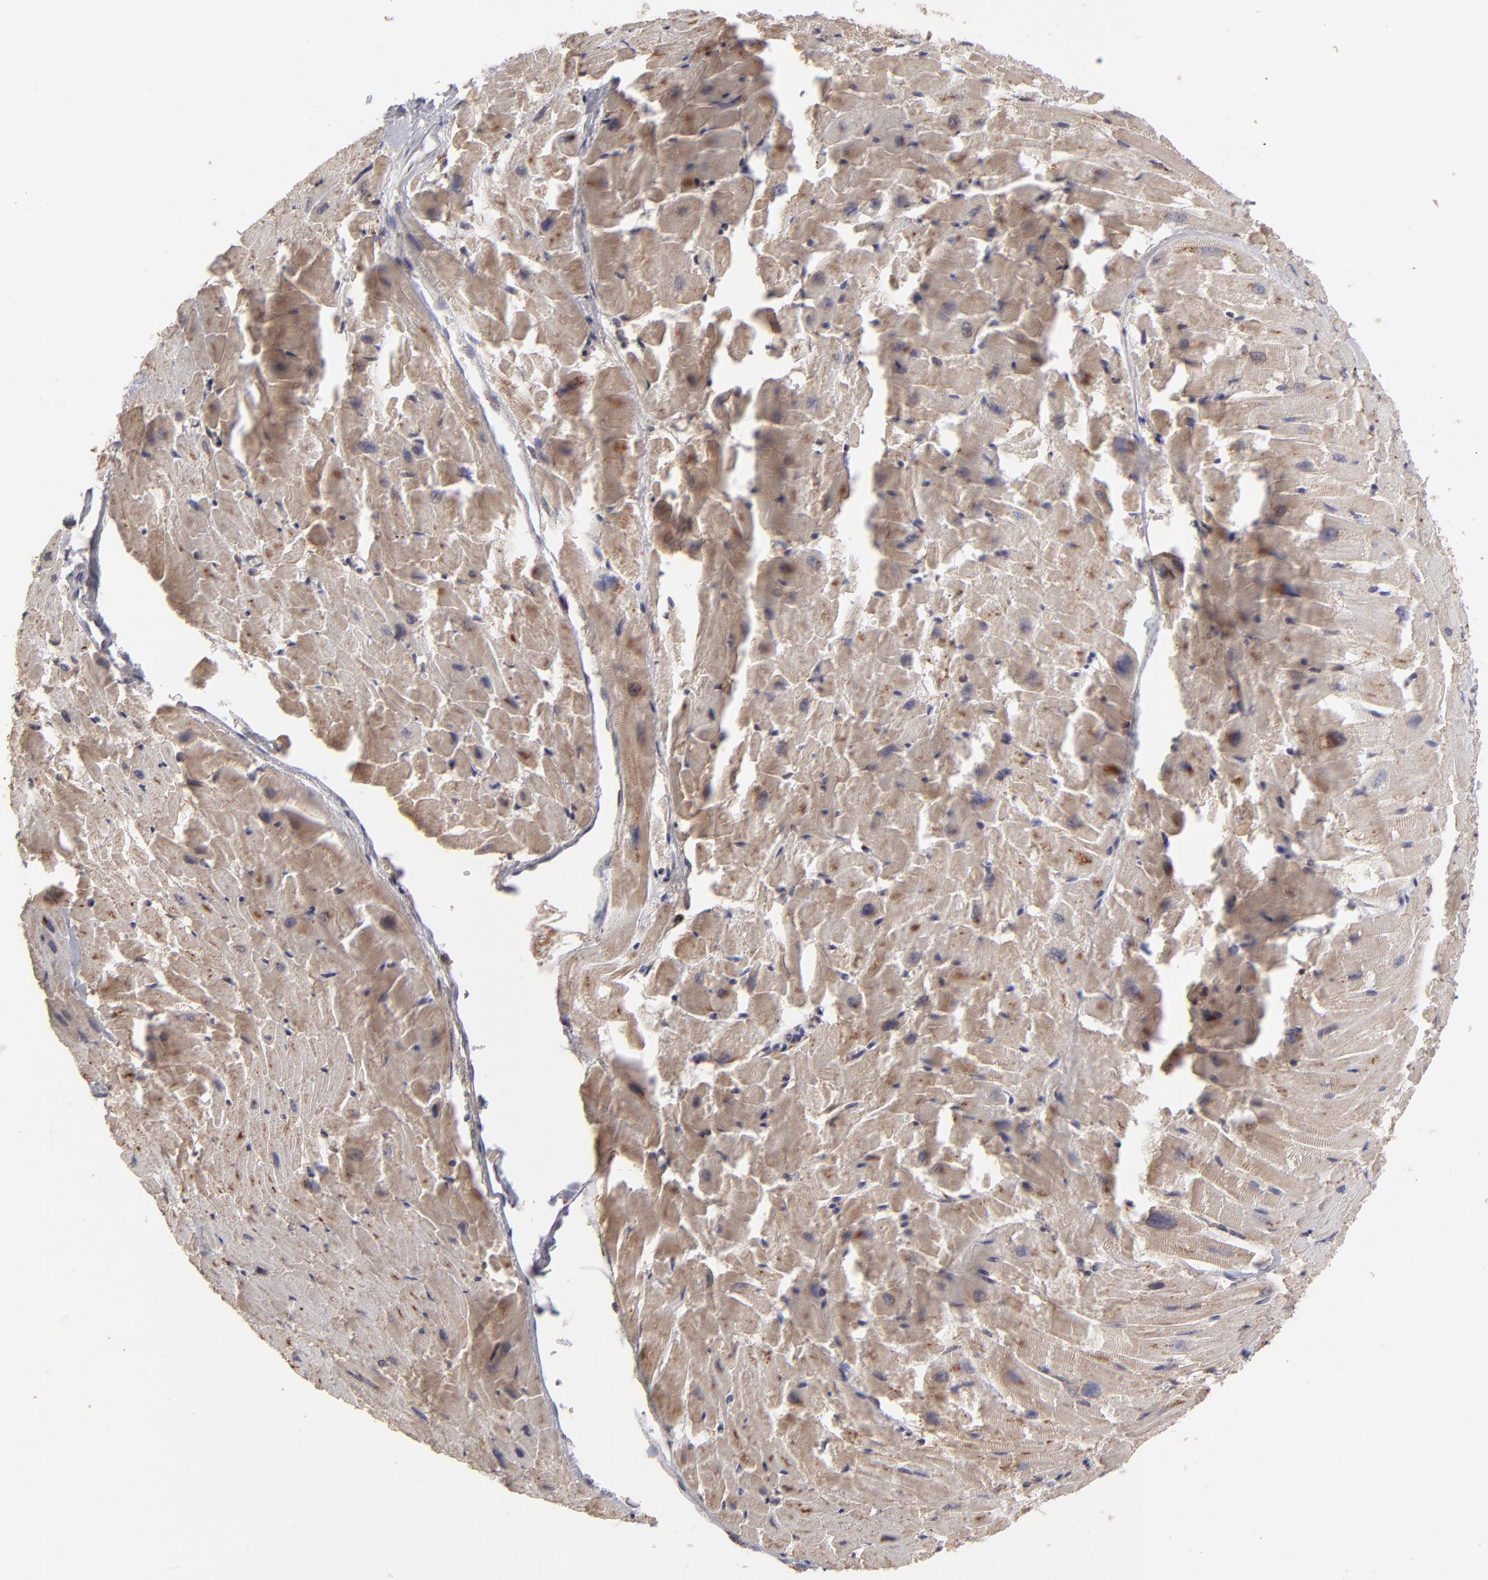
{"staining": {"intensity": "weak", "quantity": ">75%", "location": "cytoplasmic/membranous,nuclear"}, "tissue": "heart muscle", "cell_type": "Cardiomyocytes", "image_type": "normal", "snomed": [{"axis": "morphology", "description": "Normal tissue, NOS"}, {"axis": "topography", "description": "Heart"}], "caption": "DAB (3,3'-diaminobenzidine) immunohistochemical staining of benign human heart muscle exhibits weak cytoplasmic/membranous,nuclear protein staining in approximately >75% of cardiomyocytes.", "gene": "SLC15A1", "patient": {"sex": "female", "age": 19}}